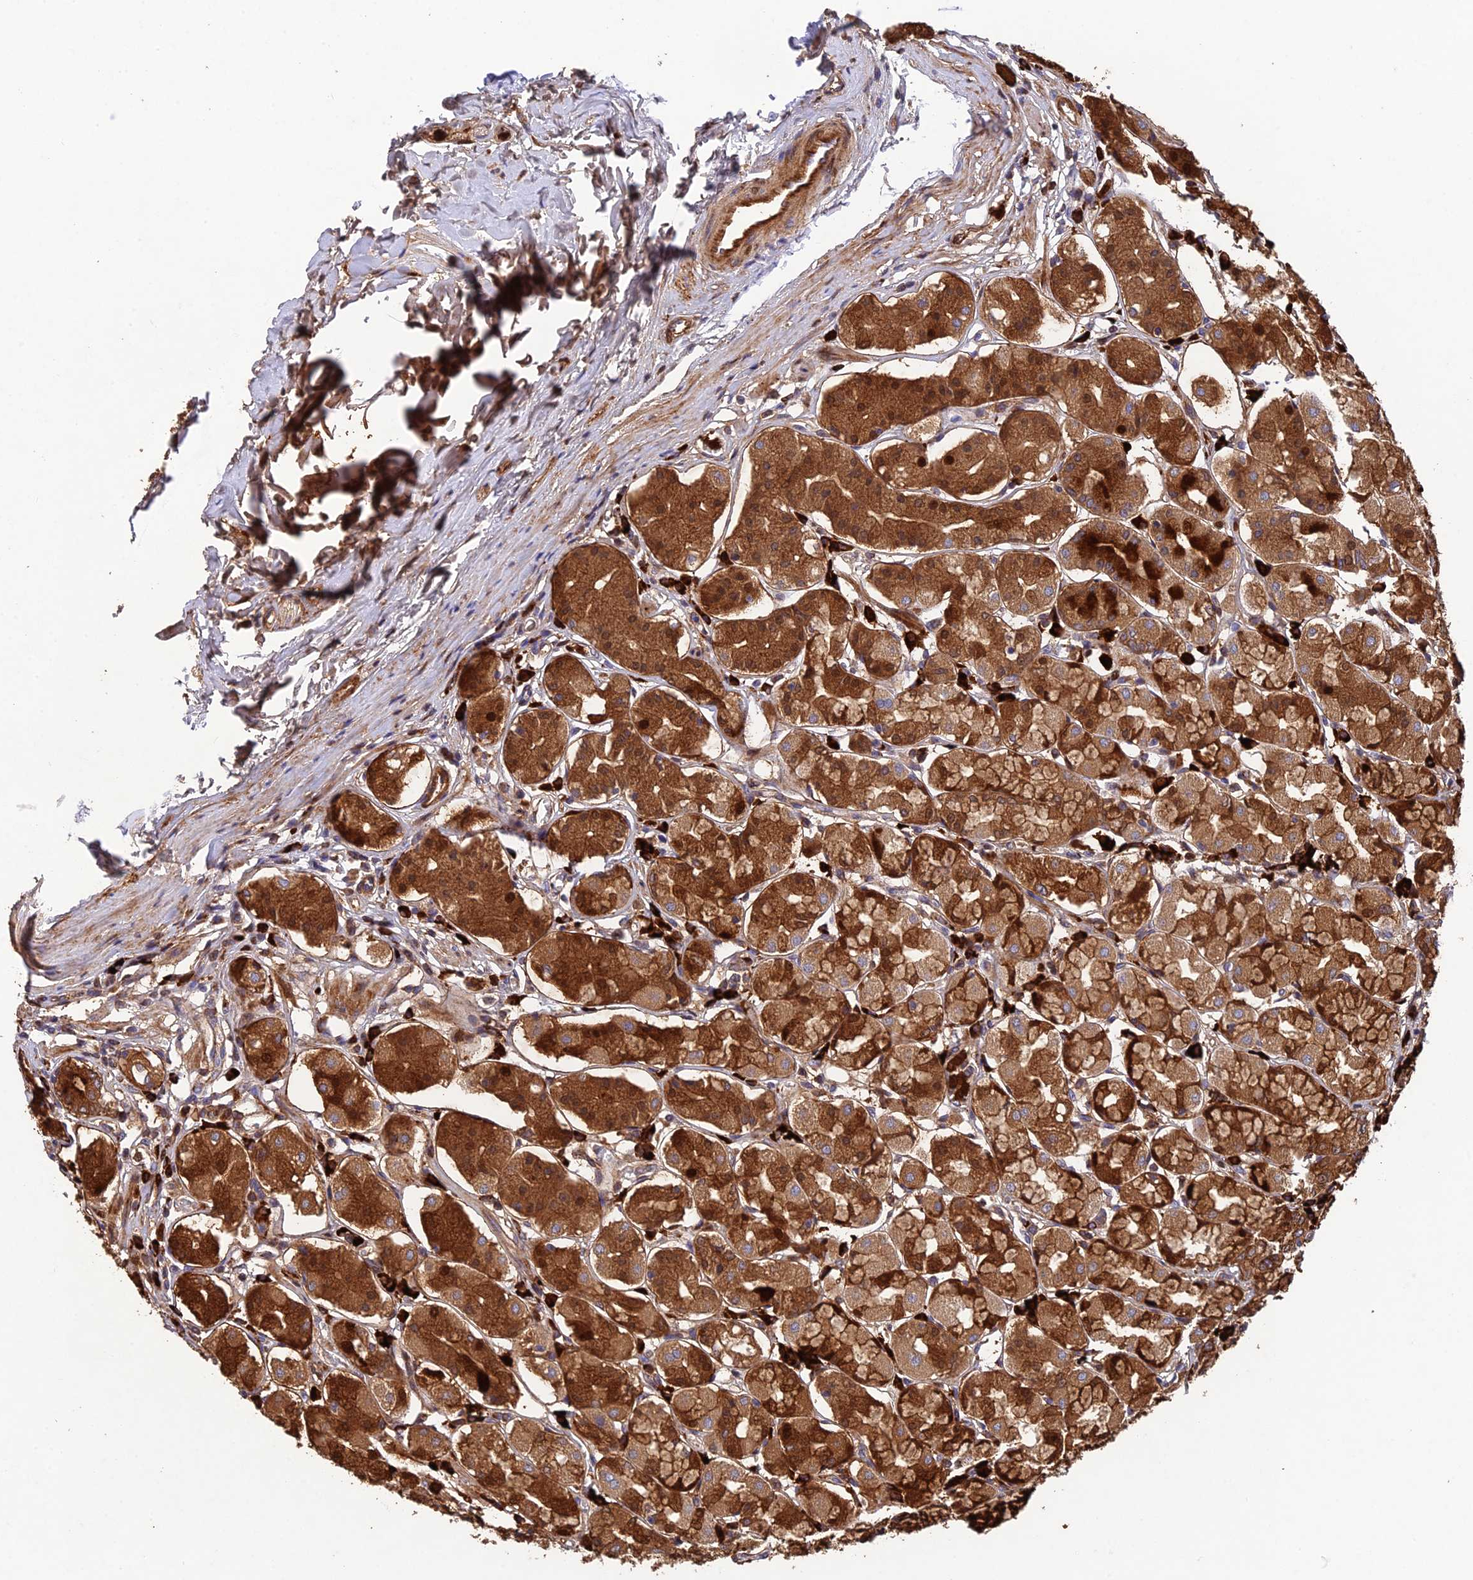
{"staining": {"intensity": "strong", "quantity": ">75%", "location": "cytoplasmic/membranous,nuclear"}, "tissue": "stomach", "cell_type": "Glandular cells", "image_type": "normal", "snomed": [{"axis": "morphology", "description": "Normal tissue, NOS"}, {"axis": "topography", "description": "Stomach, lower"}], "caption": "Immunohistochemistry of benign stomach reveals high levels of strong cytoplasmic/membranous,nuclear positivity in approximately >75% of glandular cells.", "gene": "CPSF4L", "patient": {"sex": "female", "age": 56}}